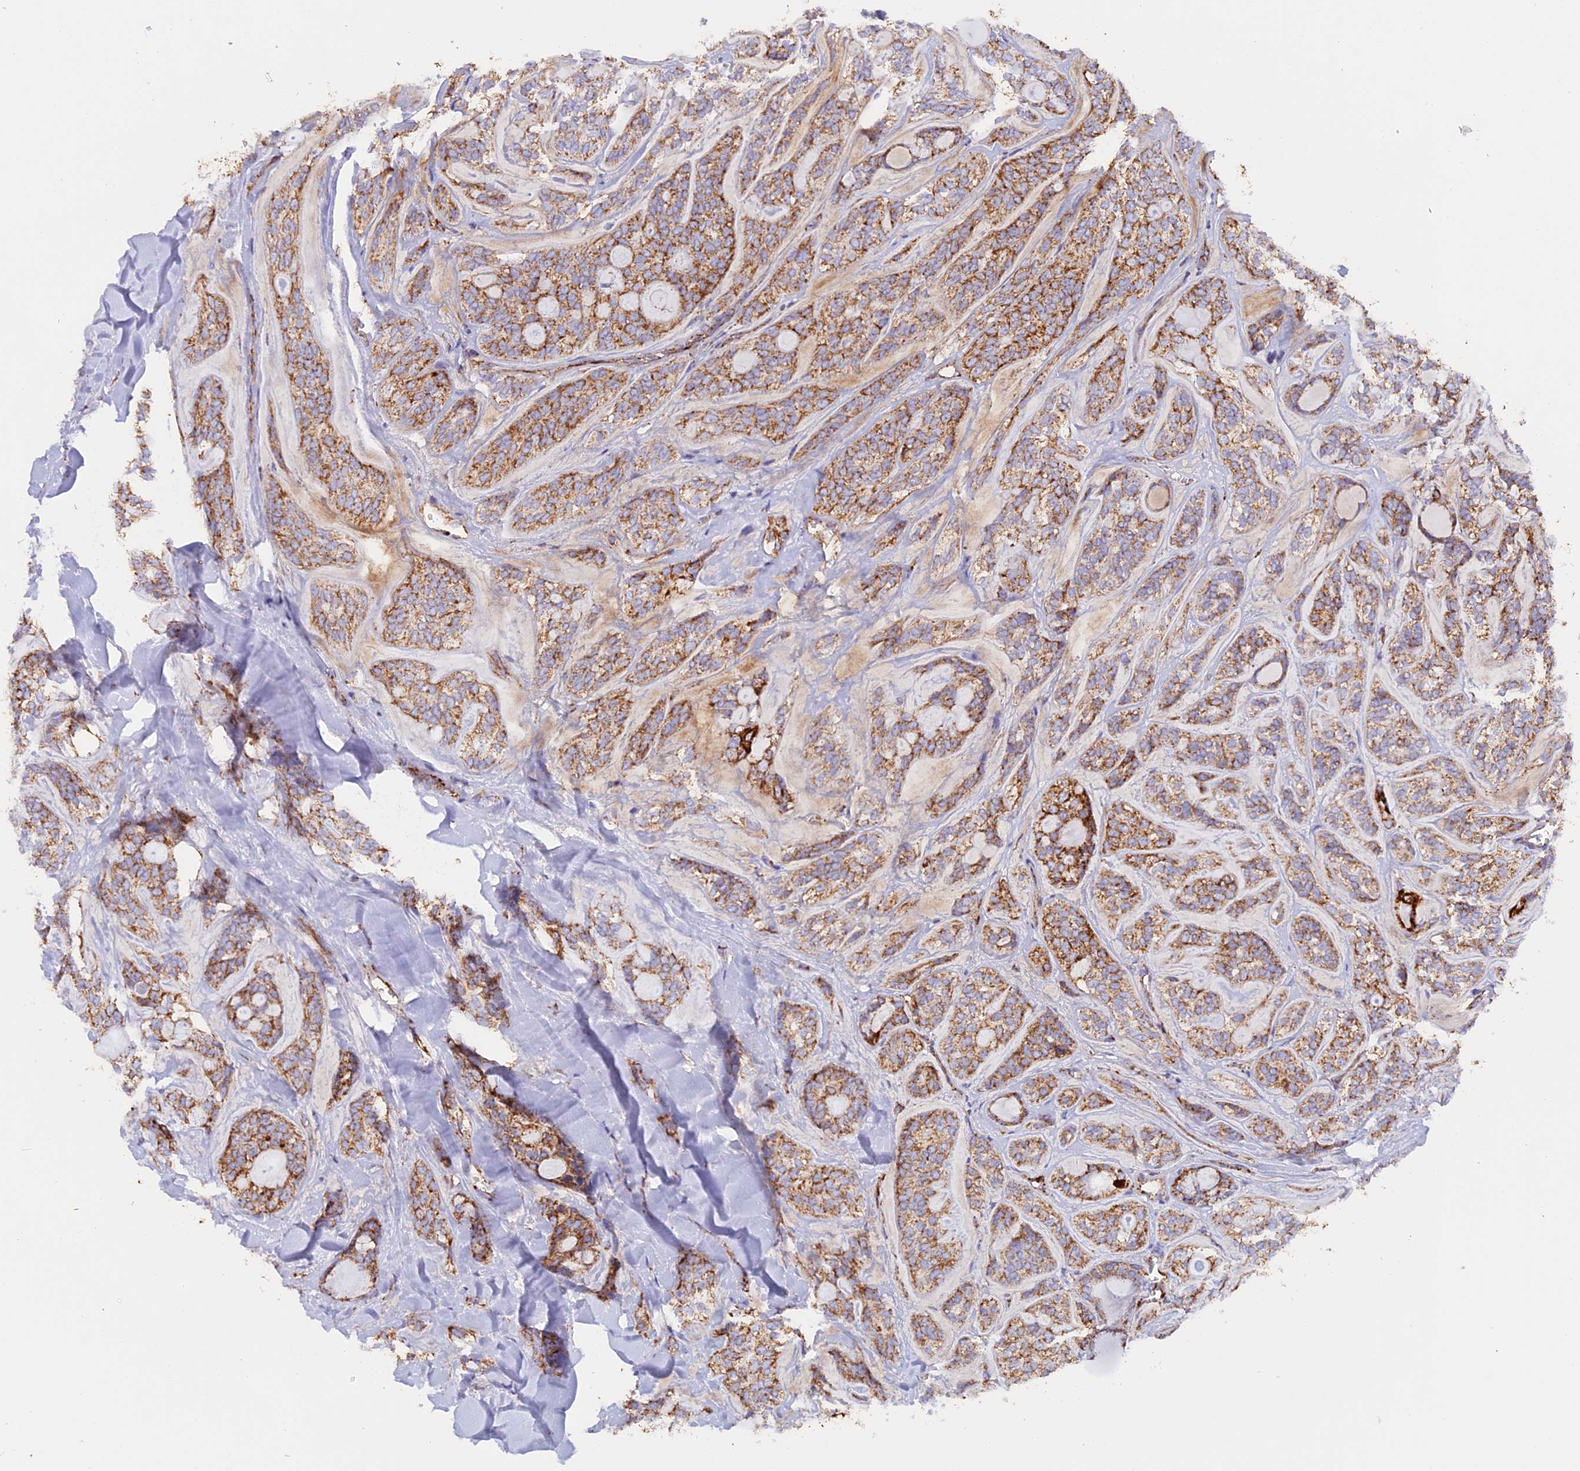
{"staining": {"intensity": "moderate", "quantity": ">75%", "location": "cytoplasmic/membranous"}, "tissue": "head and neck cancer", "cell_type": "Tumor cells", "image_type": "cancer", "snomed": [{"axis": "morphology", "description": "Adenocarcinoma, NOS"}, {"axis": "topography", "description": "Head-Neck"}], "caption": "DAB (3,3'-diaminobenzidine) immunohistochemical staining of adenocarcinoma (head and neck) reveals moderate cytoplasmic/membranous protein positivity in approximately >75% of tumor cells.", "gene": "UQCRB", "patient": {"sex": "male", "age": 66}}